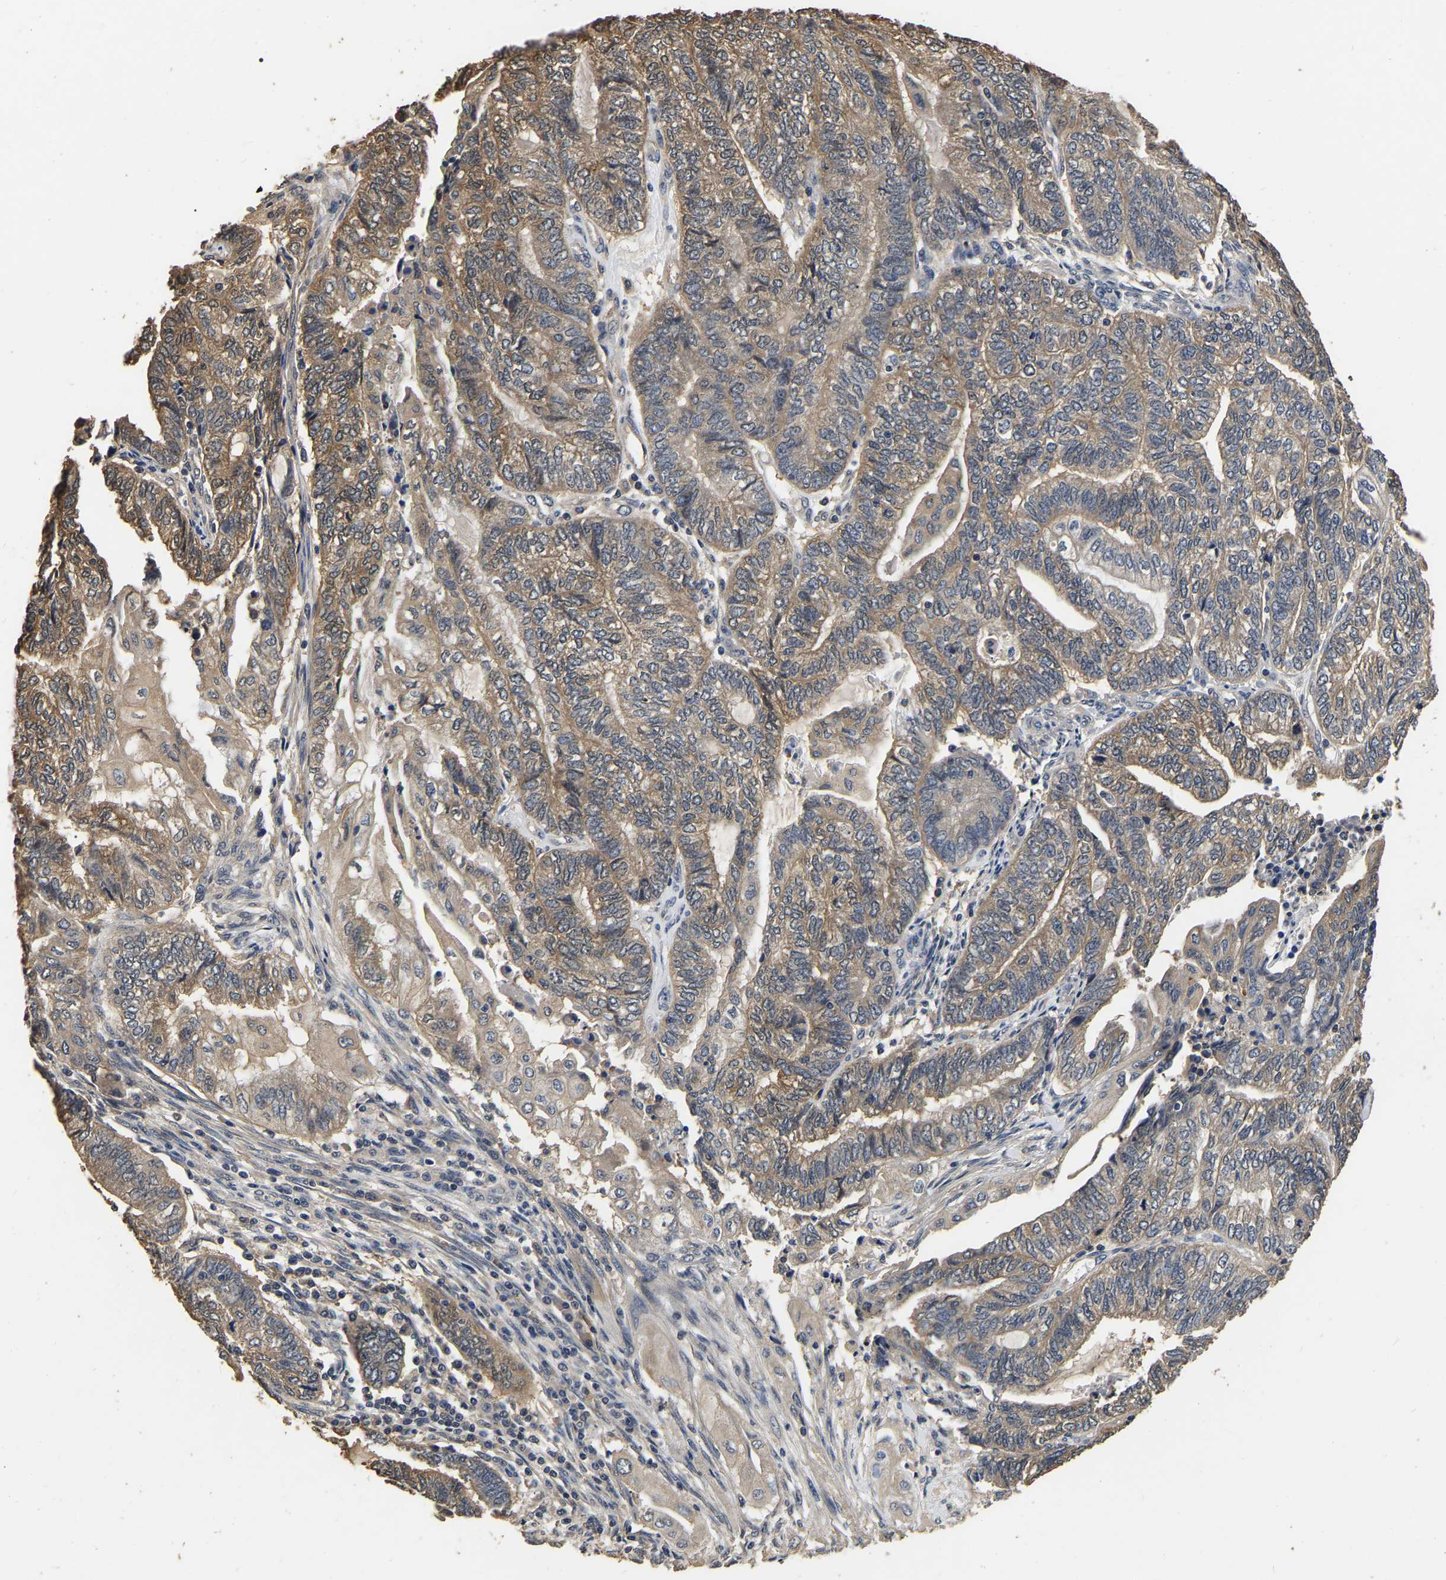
{"staining": {"intensity": "moderate", "quantity": ">75%", "location": "cytoplasmic/membranous"}, "tissue": "endometrial cancer", "cell_type": "Tumor cells", "image_type": "cancer", "snomed": [{"axis": "morphology", "description": "Adenocarcinoma, NOS"}, {"axis": "topography", "description": "Uterus"}, {"axis": "topography", "description": "Endometrium"}], "caption": "IHC image of endometrial cancer (adenocarcinoma) stained for a protein (brown), which exhibits medium levels of moderate cytoplasmic/membranous staining in about >75% of tumor cells.", "gene": "STK32C", "patient": {"sex": "female", "age": 70}}